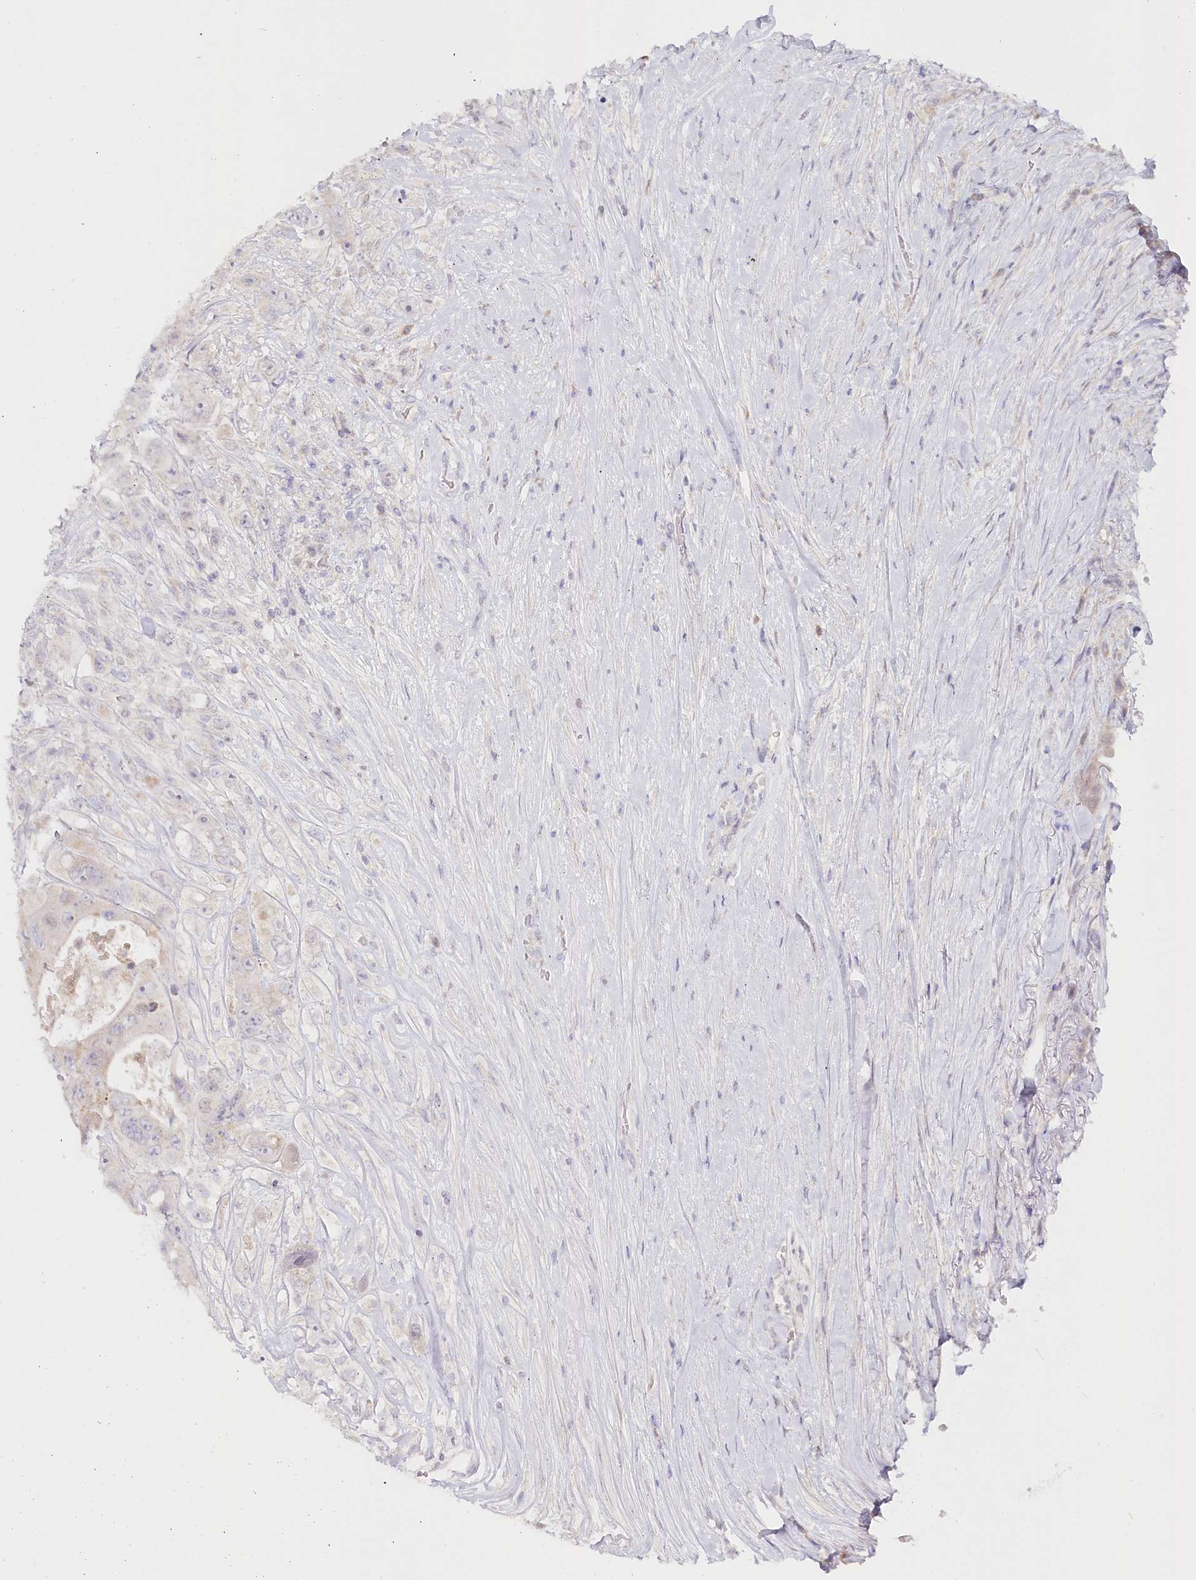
{"staining": {"intensity": "negative", "quantity": "none", "location": "none"}, "tissue": "colorectal cancer", "cell_type": "Tumor cells", "image_type": "cancer", "snomed": [{"axis": "morphology", "description": "Adenocarcinoma, NOS"}, {"axis": "topography", "description": "Colon"}], "caption": "IHC histopathology image of neoplastic tissue: adenocarcinoma (colorectal) stained with DAB (3,3'-diaminobenzidine) reveals no significant protein positivity in tumor cells.", "gene": "PSAPL1", "patient": {"sex": "female", "age": 46}}